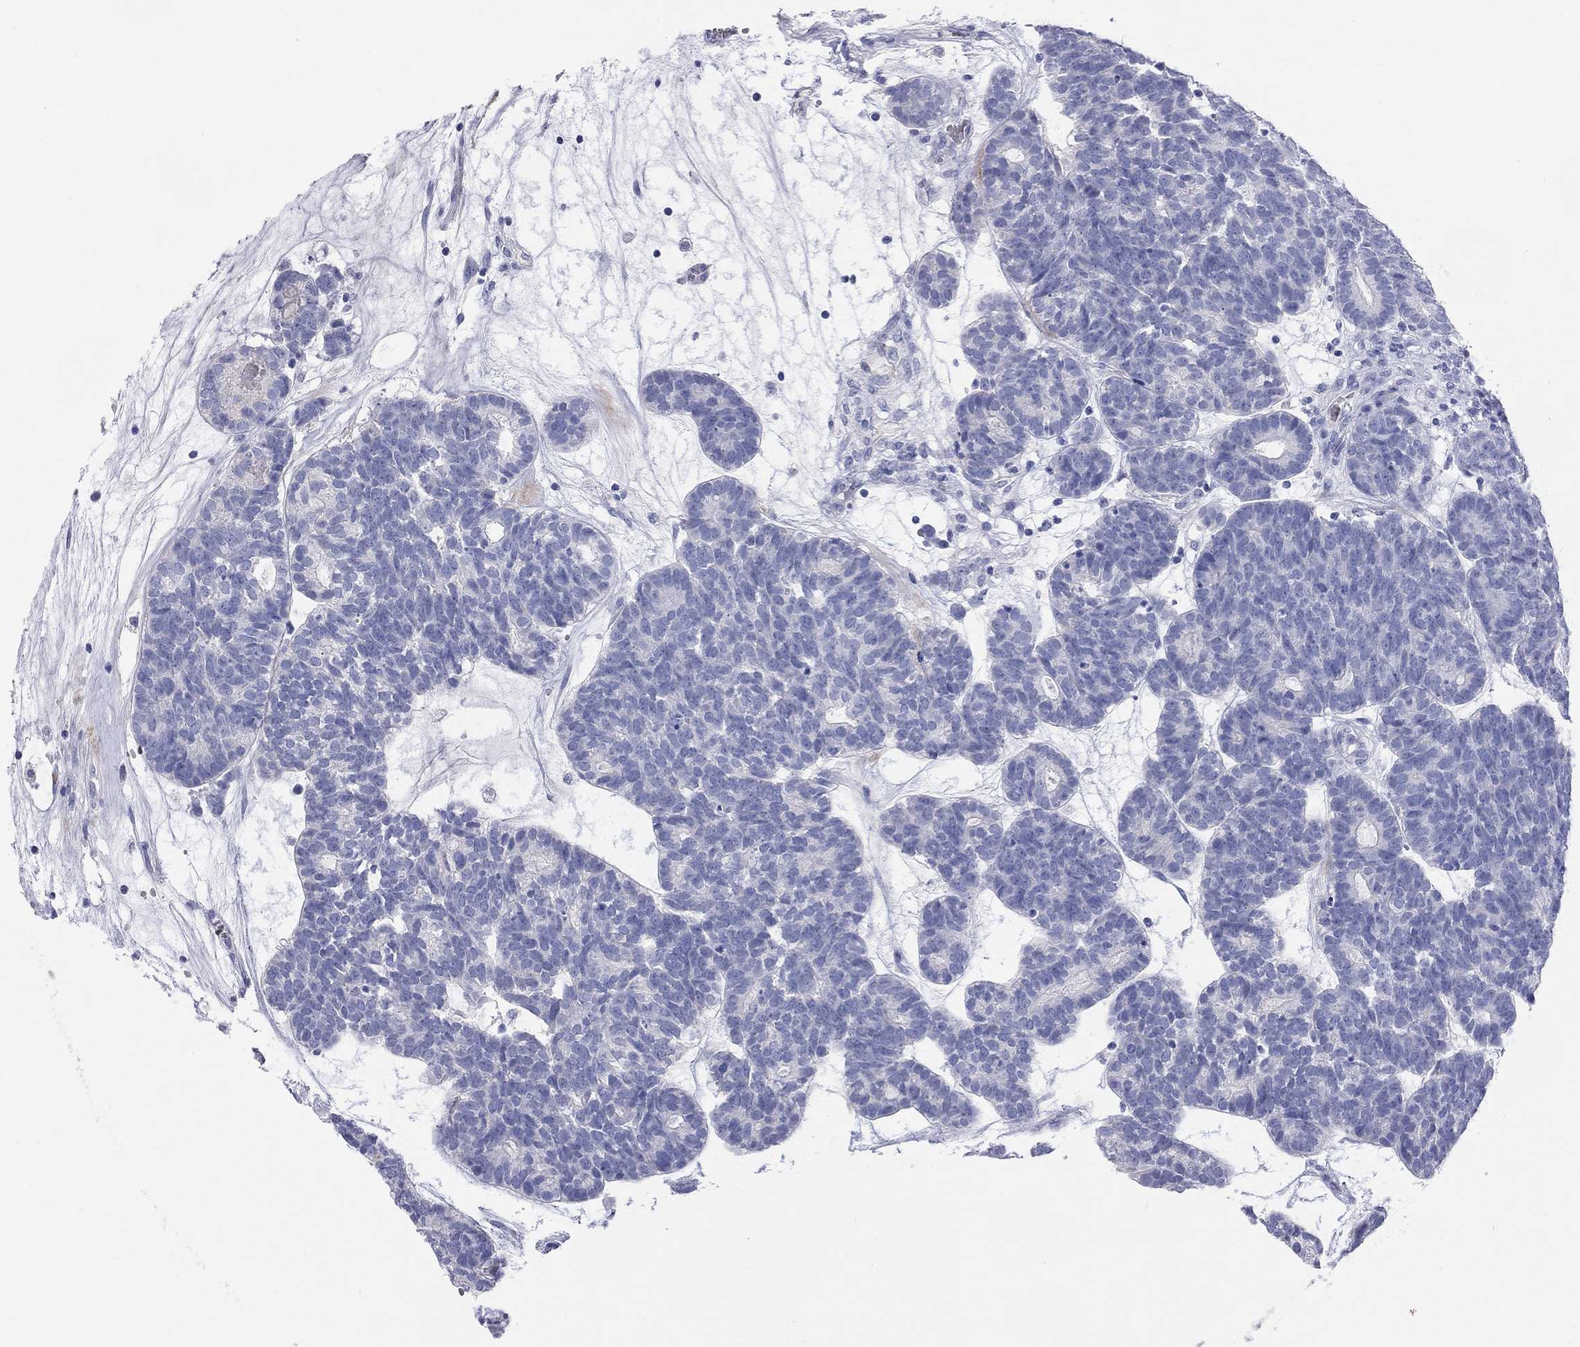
{"staining": {"intensity": "negative", "quantity": "none", "location": "none"}, "tissue": "head and neck cancer", "cell_type": "Tumor cells", "image_type": "cancer", "snomed": [{"axis": "morphology", "description": "Adenocarcinoma, NOS"}, {"axis": "topography", "description": "Head-Neck"}], "caption": "Tumor cells show no significant protein positivity in adenocarcinoma (head and neck).", "gene": "PCDHGC5", "patient": {"sex": "female", "age": 81}}